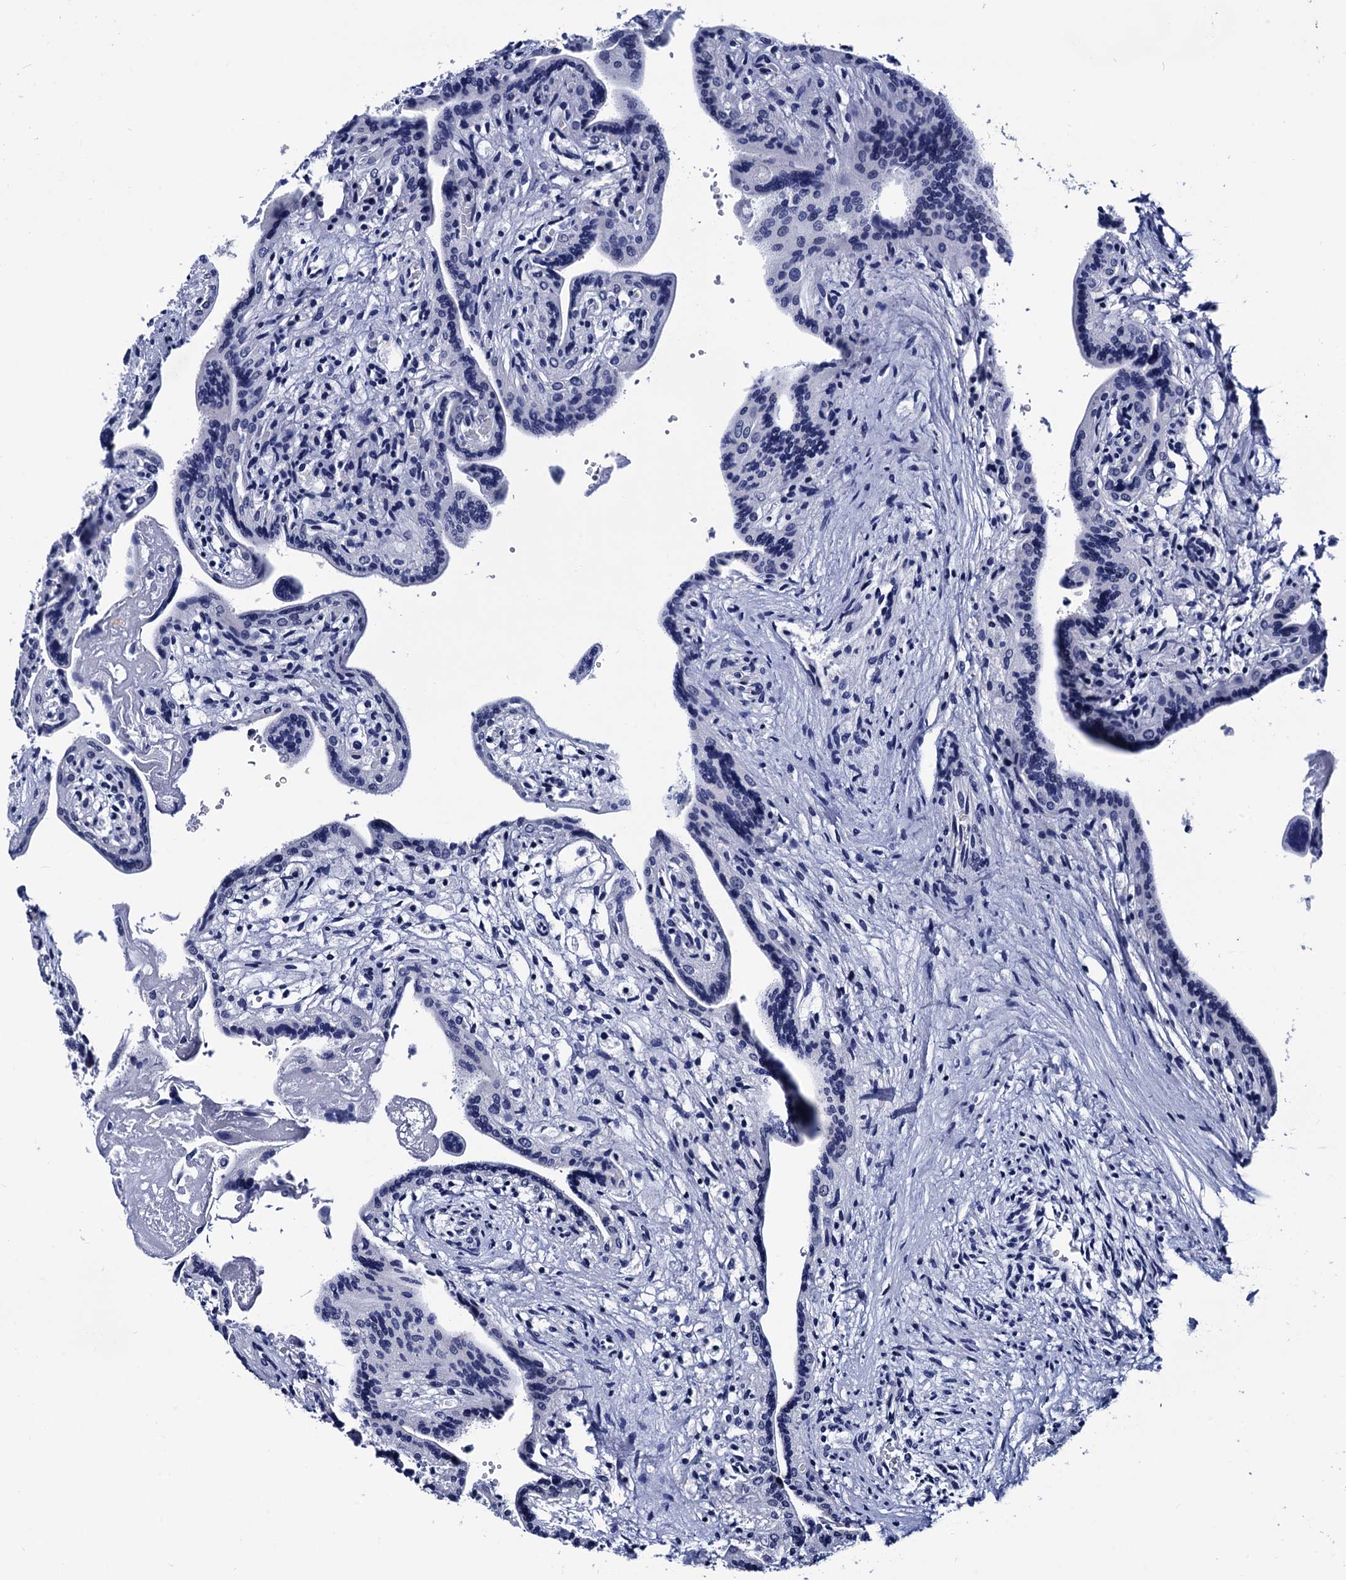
{"staining": {"intensity": "negative", "quantity": "none", "location": "none"}, "tissue": "placenta", "cell_type": "Decidual cells", "image_type": "normal", "snomed": [{"axis": "morphology", "description": "Normal tissue, NOS"}, {"axis": "topography", "description": "Placenta"}], "caption": "Immunohistochemistry image of unremarkable placenta stained for a protein (brown), which exhibits no expression in decidual cells. (DAB (3,3'-diaminobenzidine) IHC with hematoxylin counter stain).", "gene": "LRRC30", "patient": {"sex": "female", "age": 37}}